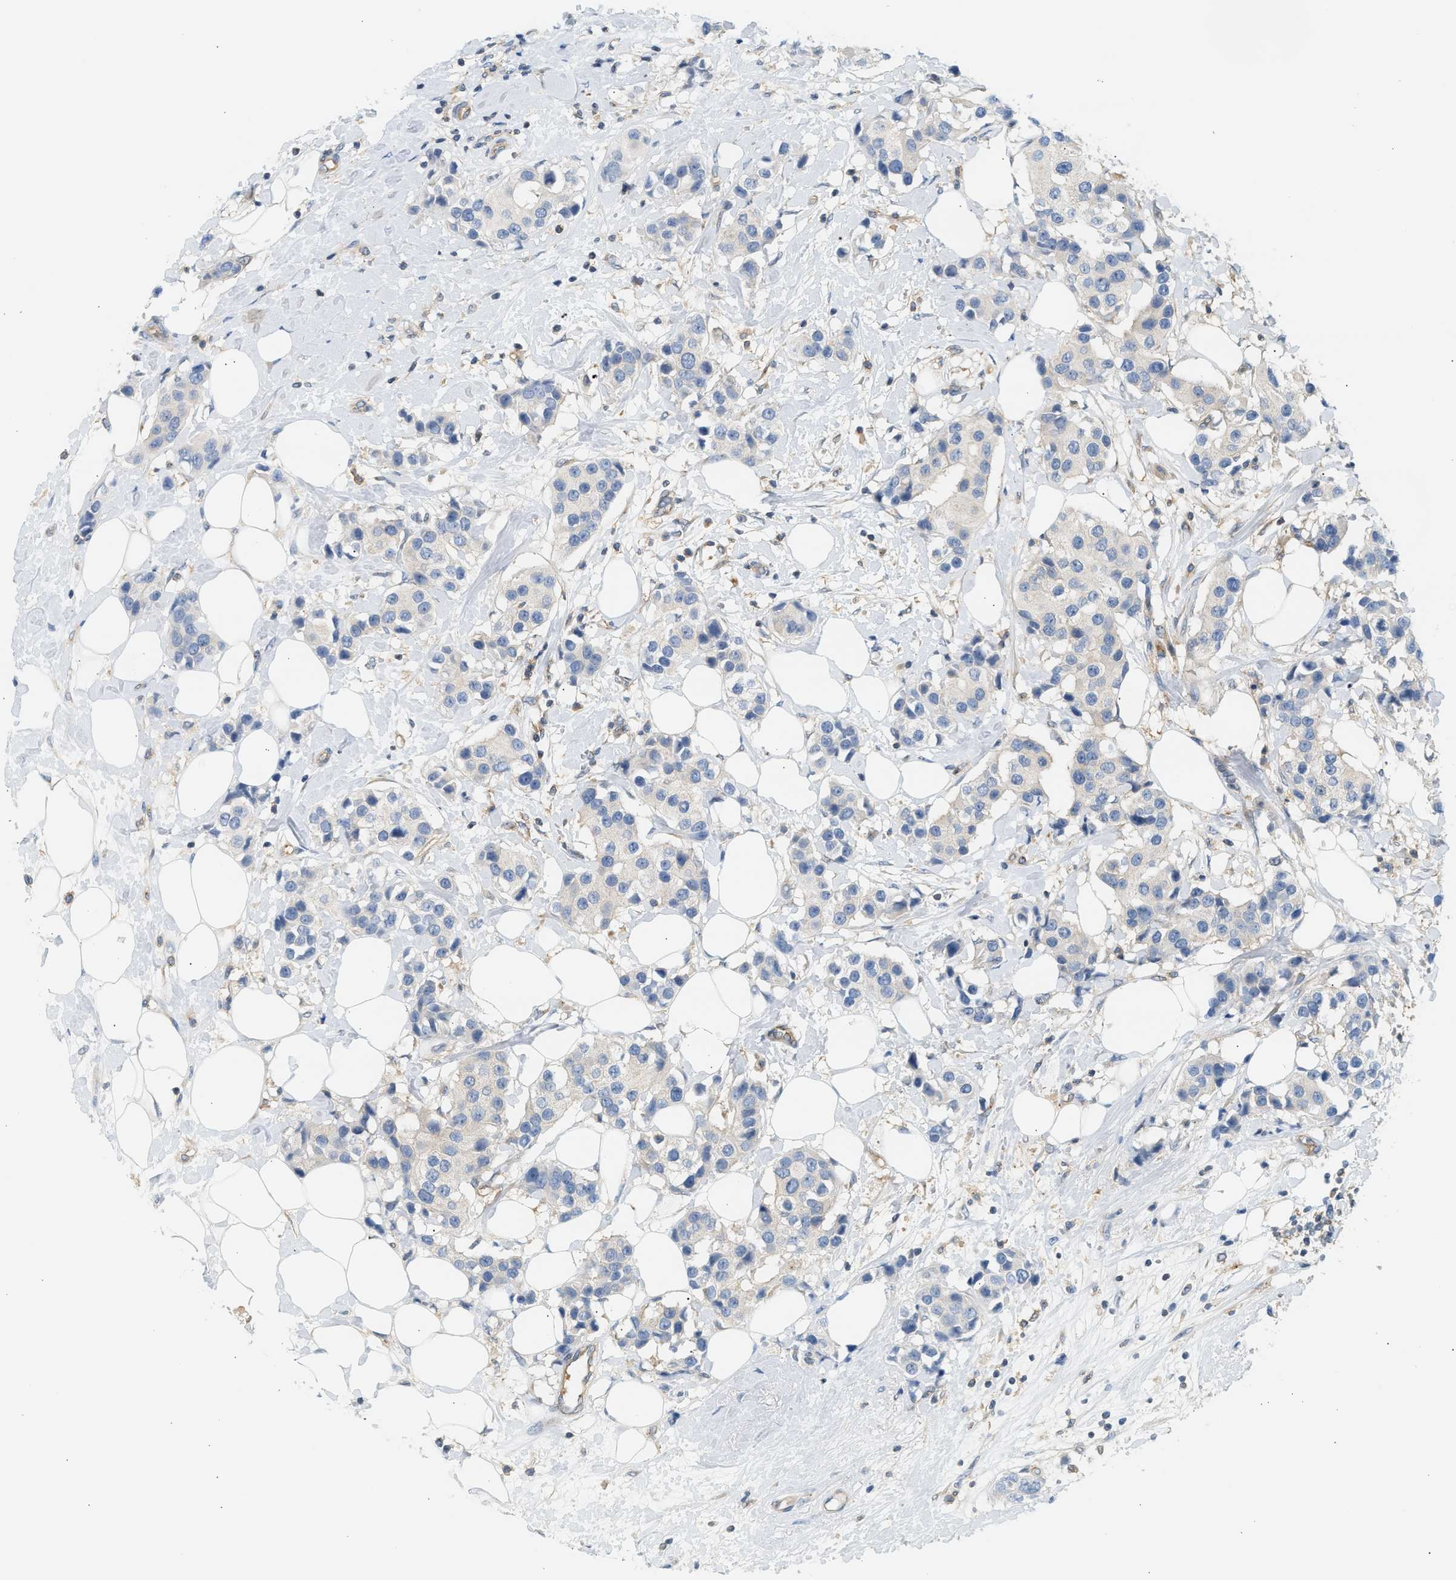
{"staining": {"intensity": "negative", "quantity": "none", "location": "none"}, "tissue": "breast cancer", "cell_type": "Tumor cells", "image_type": "cancer", "snomed": [{"axis": "morphology", "description": "Normal tissue, NOS"}, {"axis": "morphology", "description": "Duct carcinoma"}, {"axis": "topography", "description": "Breast"}], "caption": "This is a micrograph of immunohistochemistry staining of breast cancer, which shows no staining in tumor cells. (Brightfield microscopy of DAB IHC at high magnification).", "gene": "PAFAH1B1", "patient": {"sex": "female", "age": 39}}